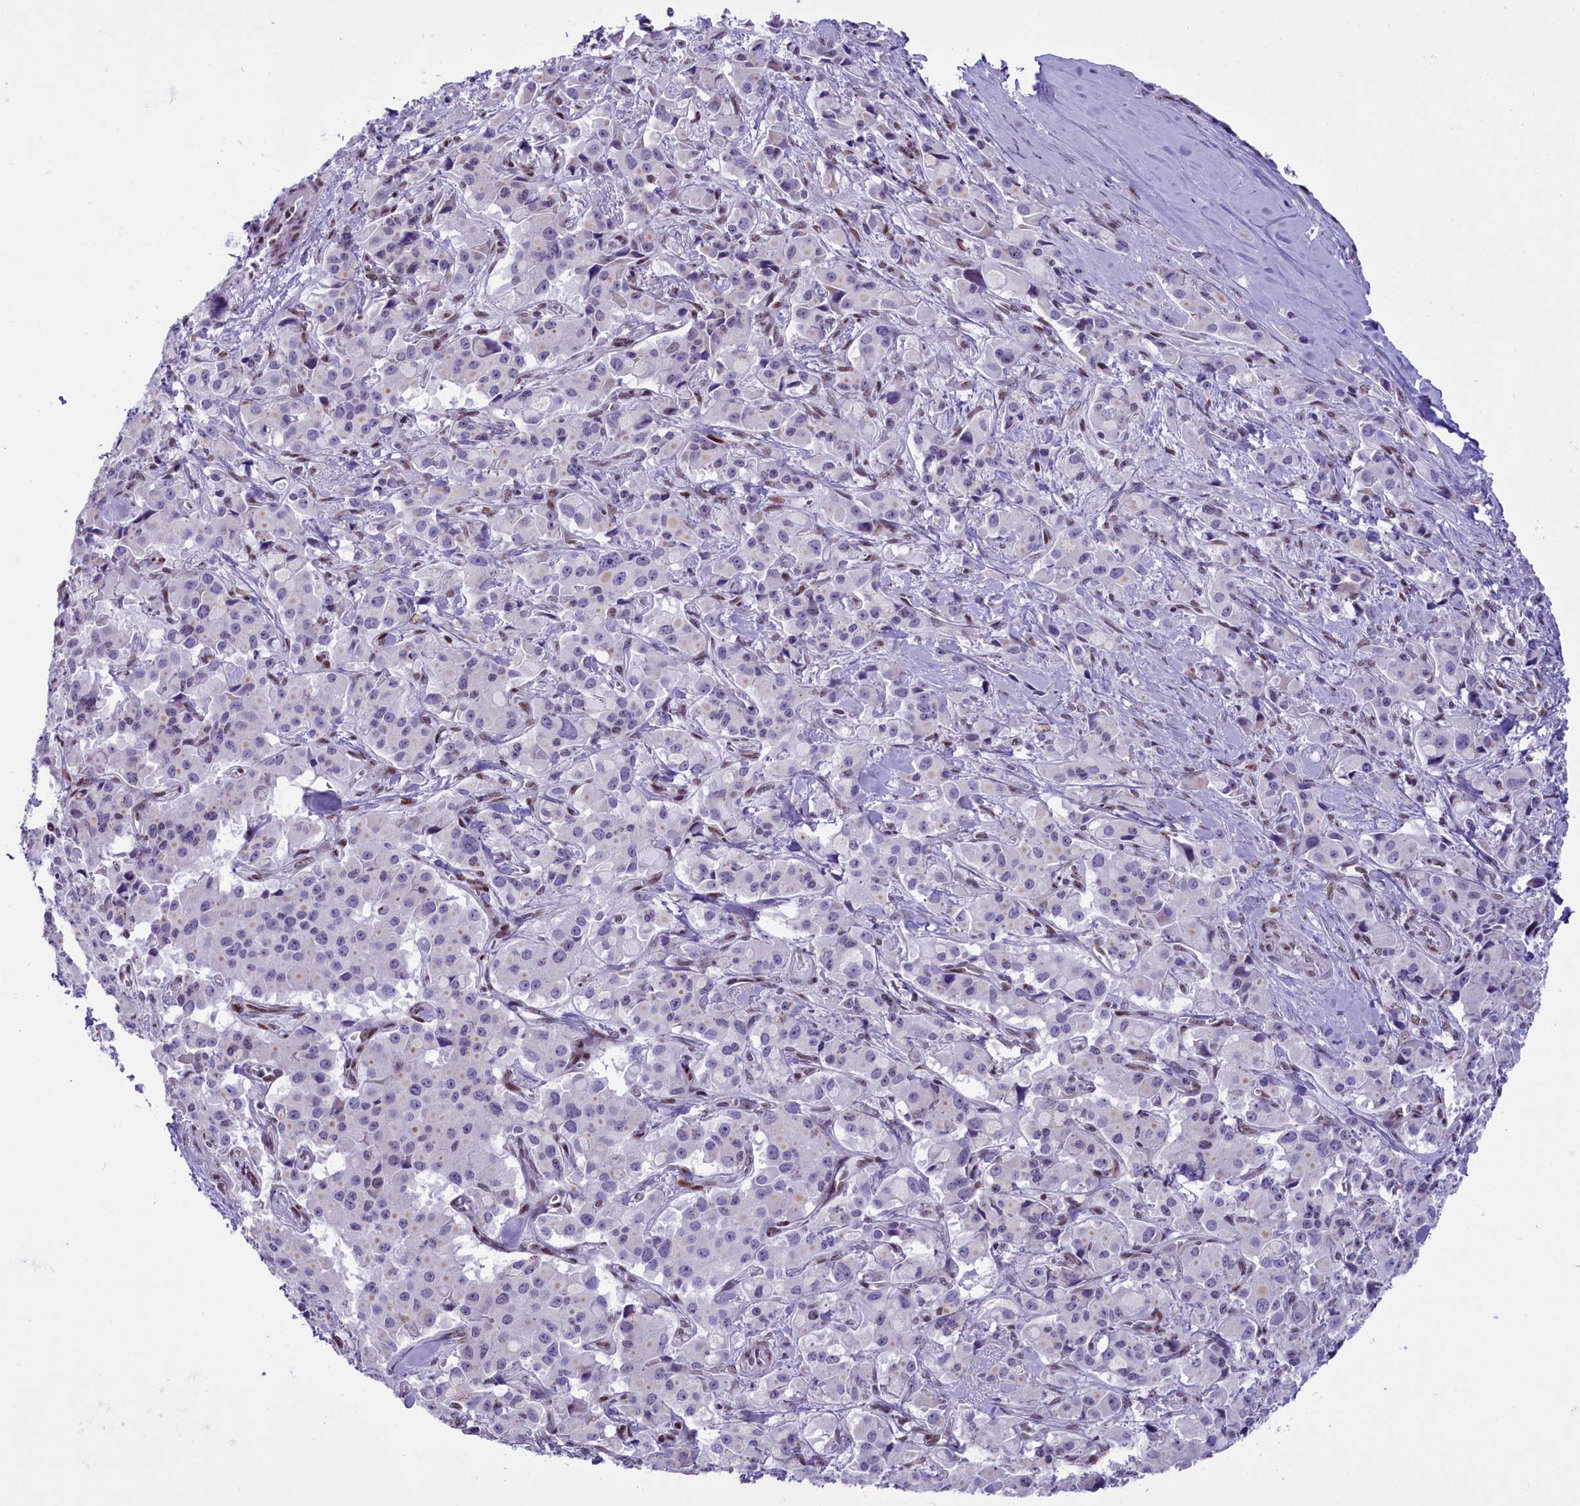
{"staining": {"intensity": "negative", "quantity": "none", "location": "none"}, "tissue": "pancreatic cancer", "cell_type": "Tumor cells", "image_type": "cancer", "snomed": [{"axis": "morphology", "description": "Adenocarcinoma, NOS"}, {"axis": "topography", "description": "Pancreas"}], "caption": "Image shows no significant protein positivity in tumor cells of adenocarcinoma (pancreatic).", "gene": "RPS6KB1", "patient": {"sex": "male", "age": 65}}